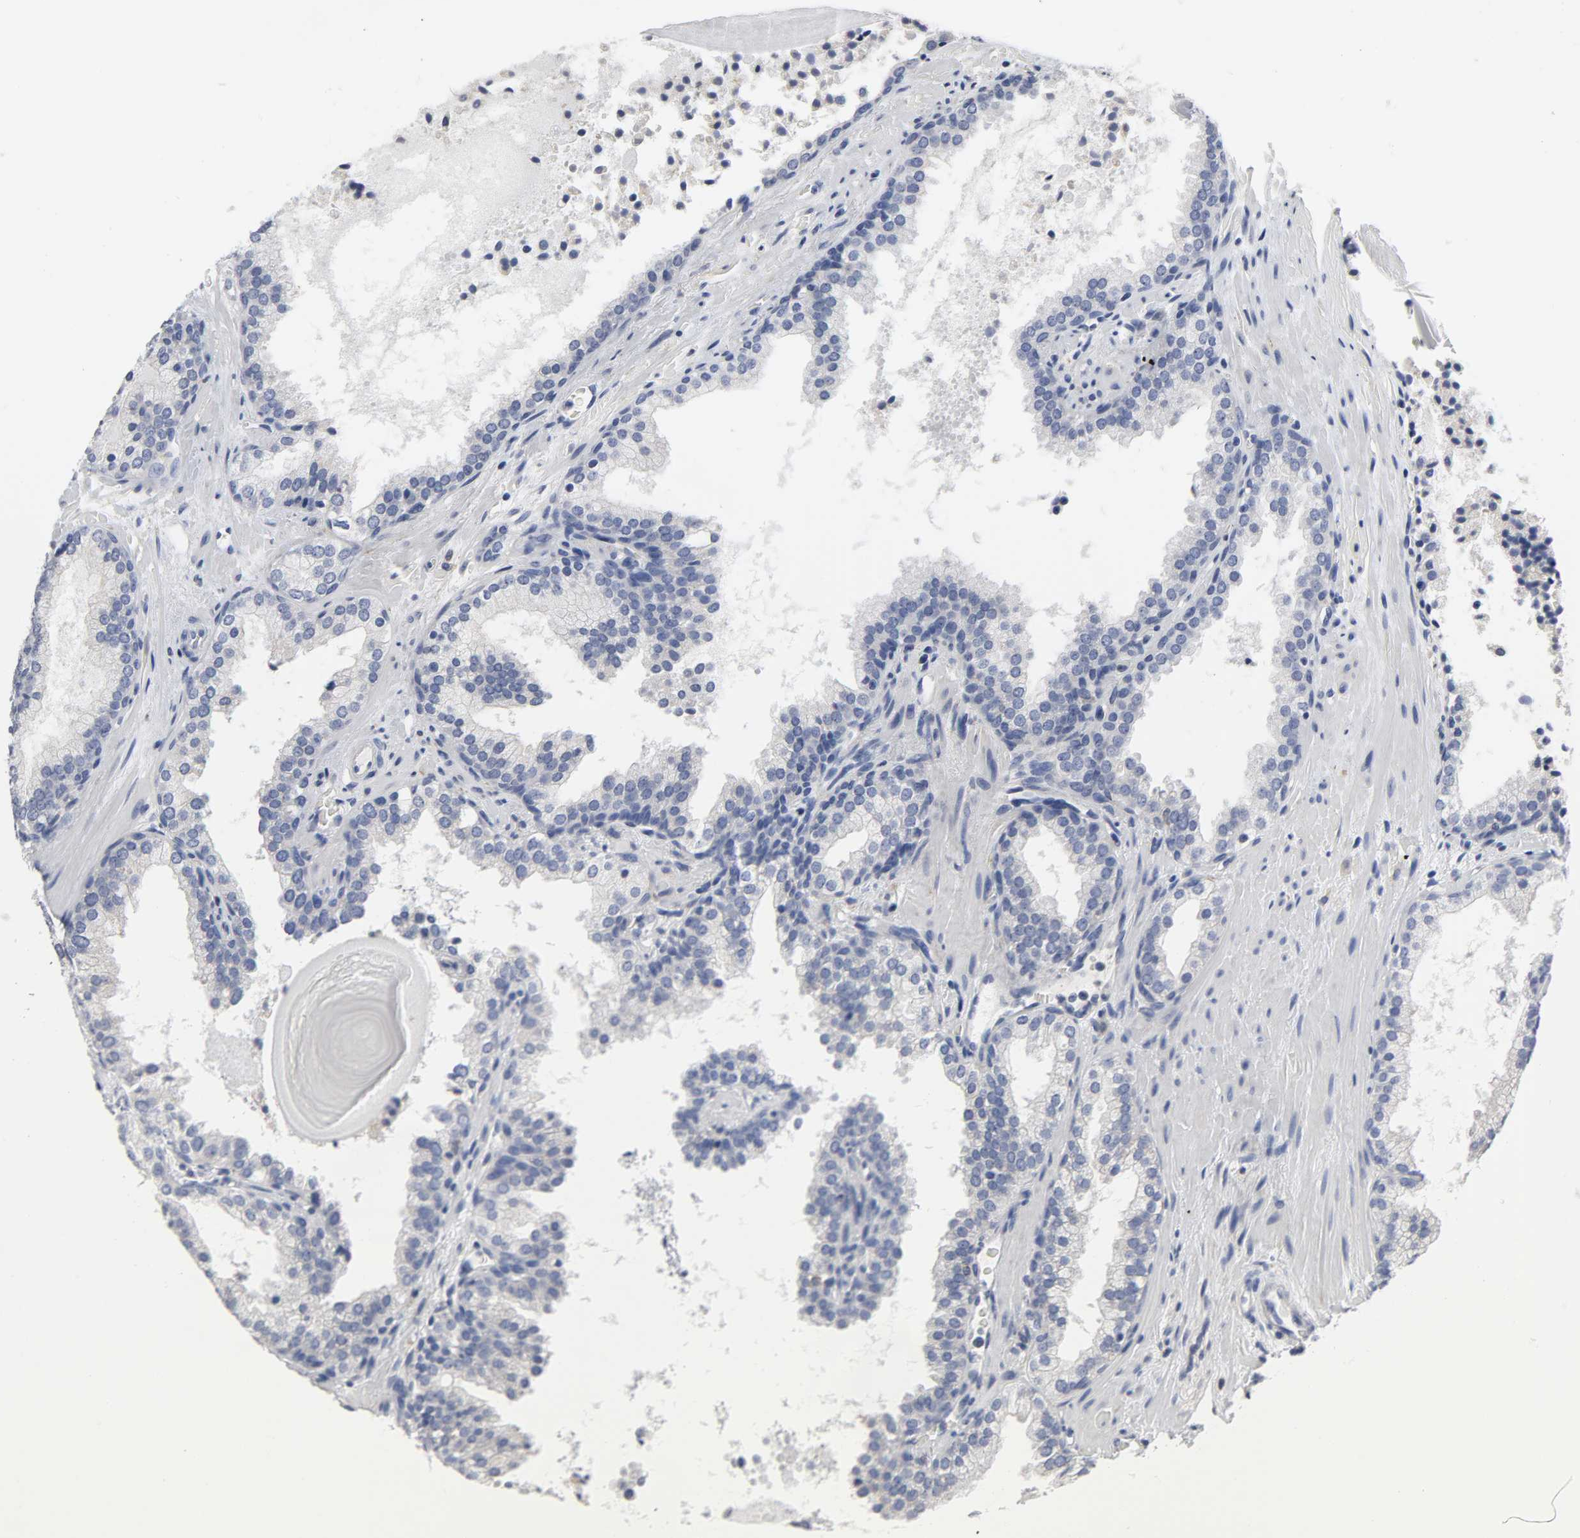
{"staining": {"intensity": "negative", "quantity": "none", "location": "none"}, "tissue": "prostate cancer", "cell_type": "Tumor cells", "image_type": "cancer", "snomed": [{"axis": "morphology", "description": "Adenocarcinoma, Low grade"}, {"axis": "topography", "description": "Prostate"}], "caption": "Tumor cells show no significant protein staining in prostate cancer.", "gene": "HCK", "patient": {"sex": "male", "age": 63}}